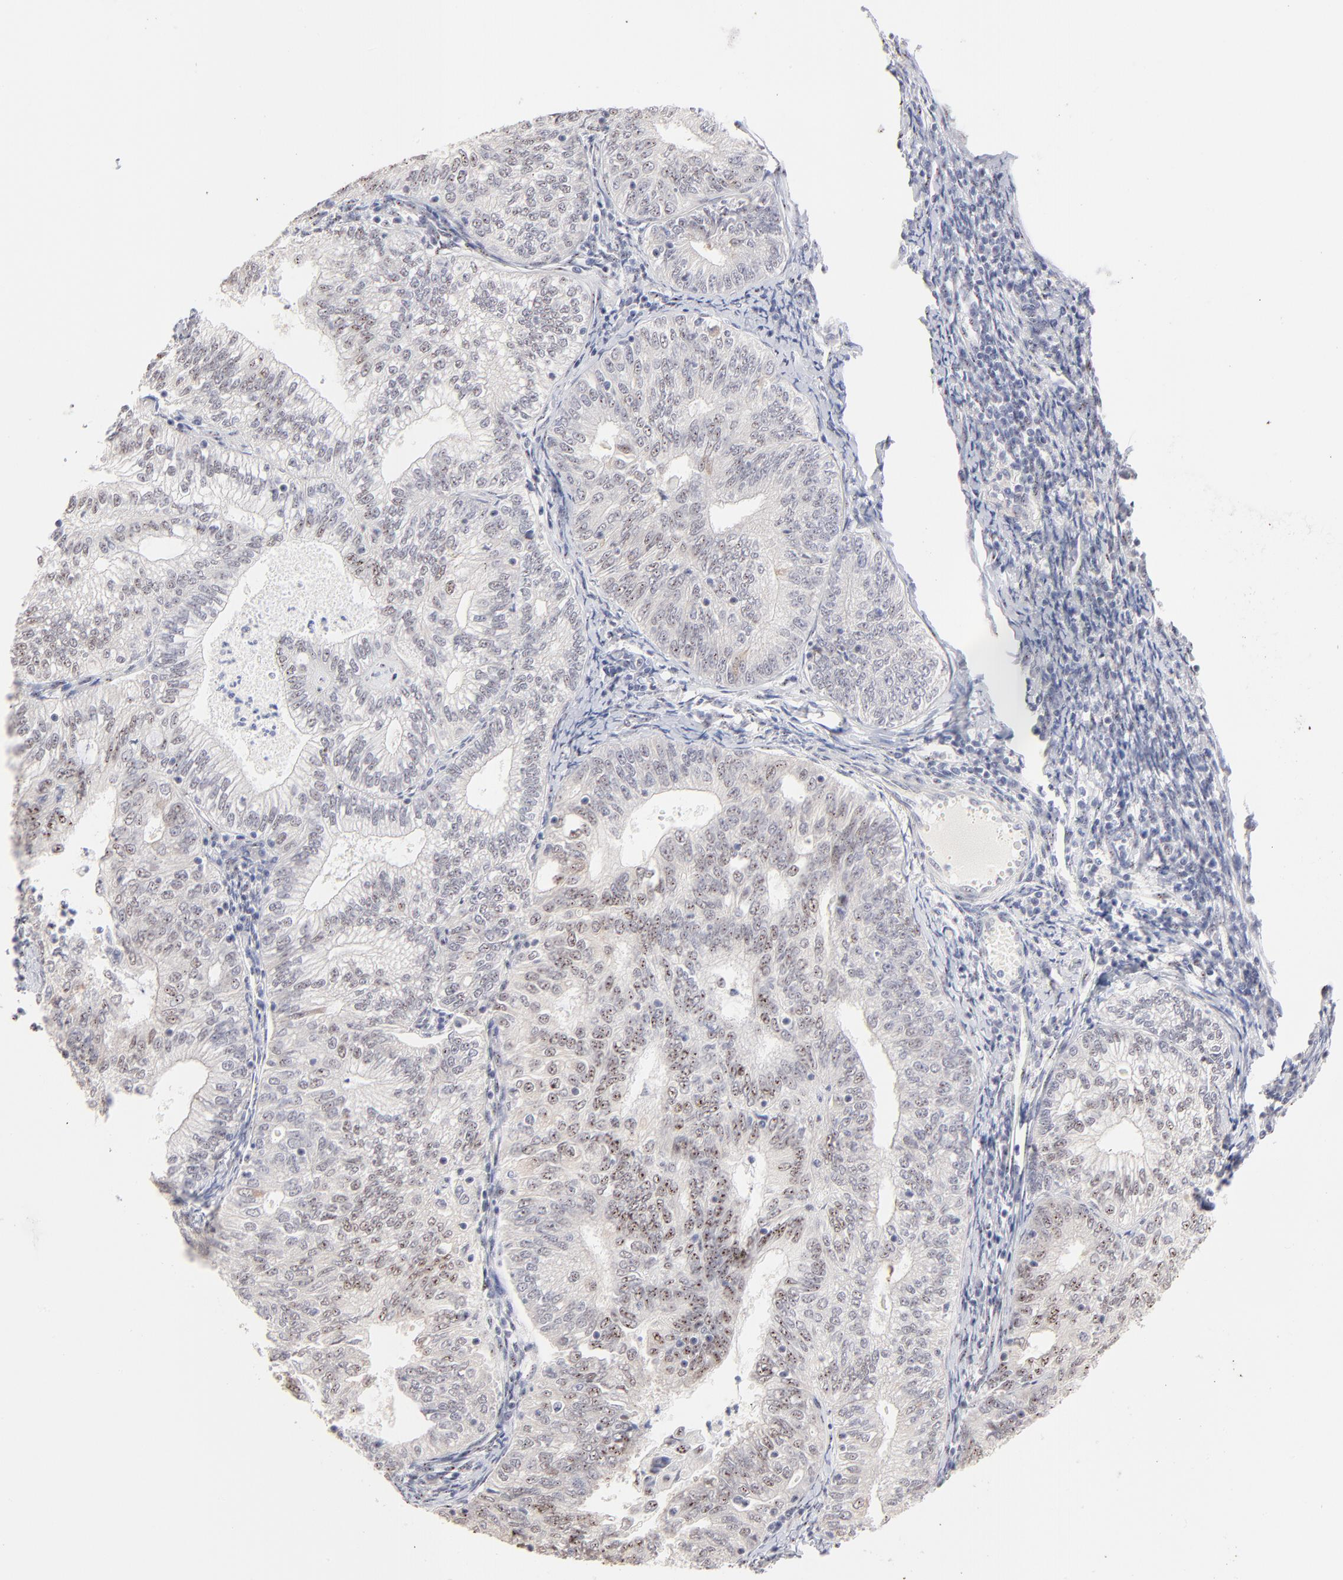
{"staining": {"intensity": "strong", "quantity": "<25%", "location": "nuclear"}, "tissue": "endometrial cancer", "cell_type": "Tumor cells", "image_type": "cancer", "snomed": [{"axis": "morphology", "description": "Adenocarcinoma, NOS"}, {"axis": "topography", "description": "Endometrium"}], "caption": "Immunohistochemistry photomicrograph of neoplastic tissue: human adenocarcinoma (endometrial) stained using IHC displays medium levels of strong protein expression localized specifically in the nuclear of tumor cells, appearing as a nuclear brown color.", "gene": "STAT3", "patient": {"sex": "female", "age": 69}}